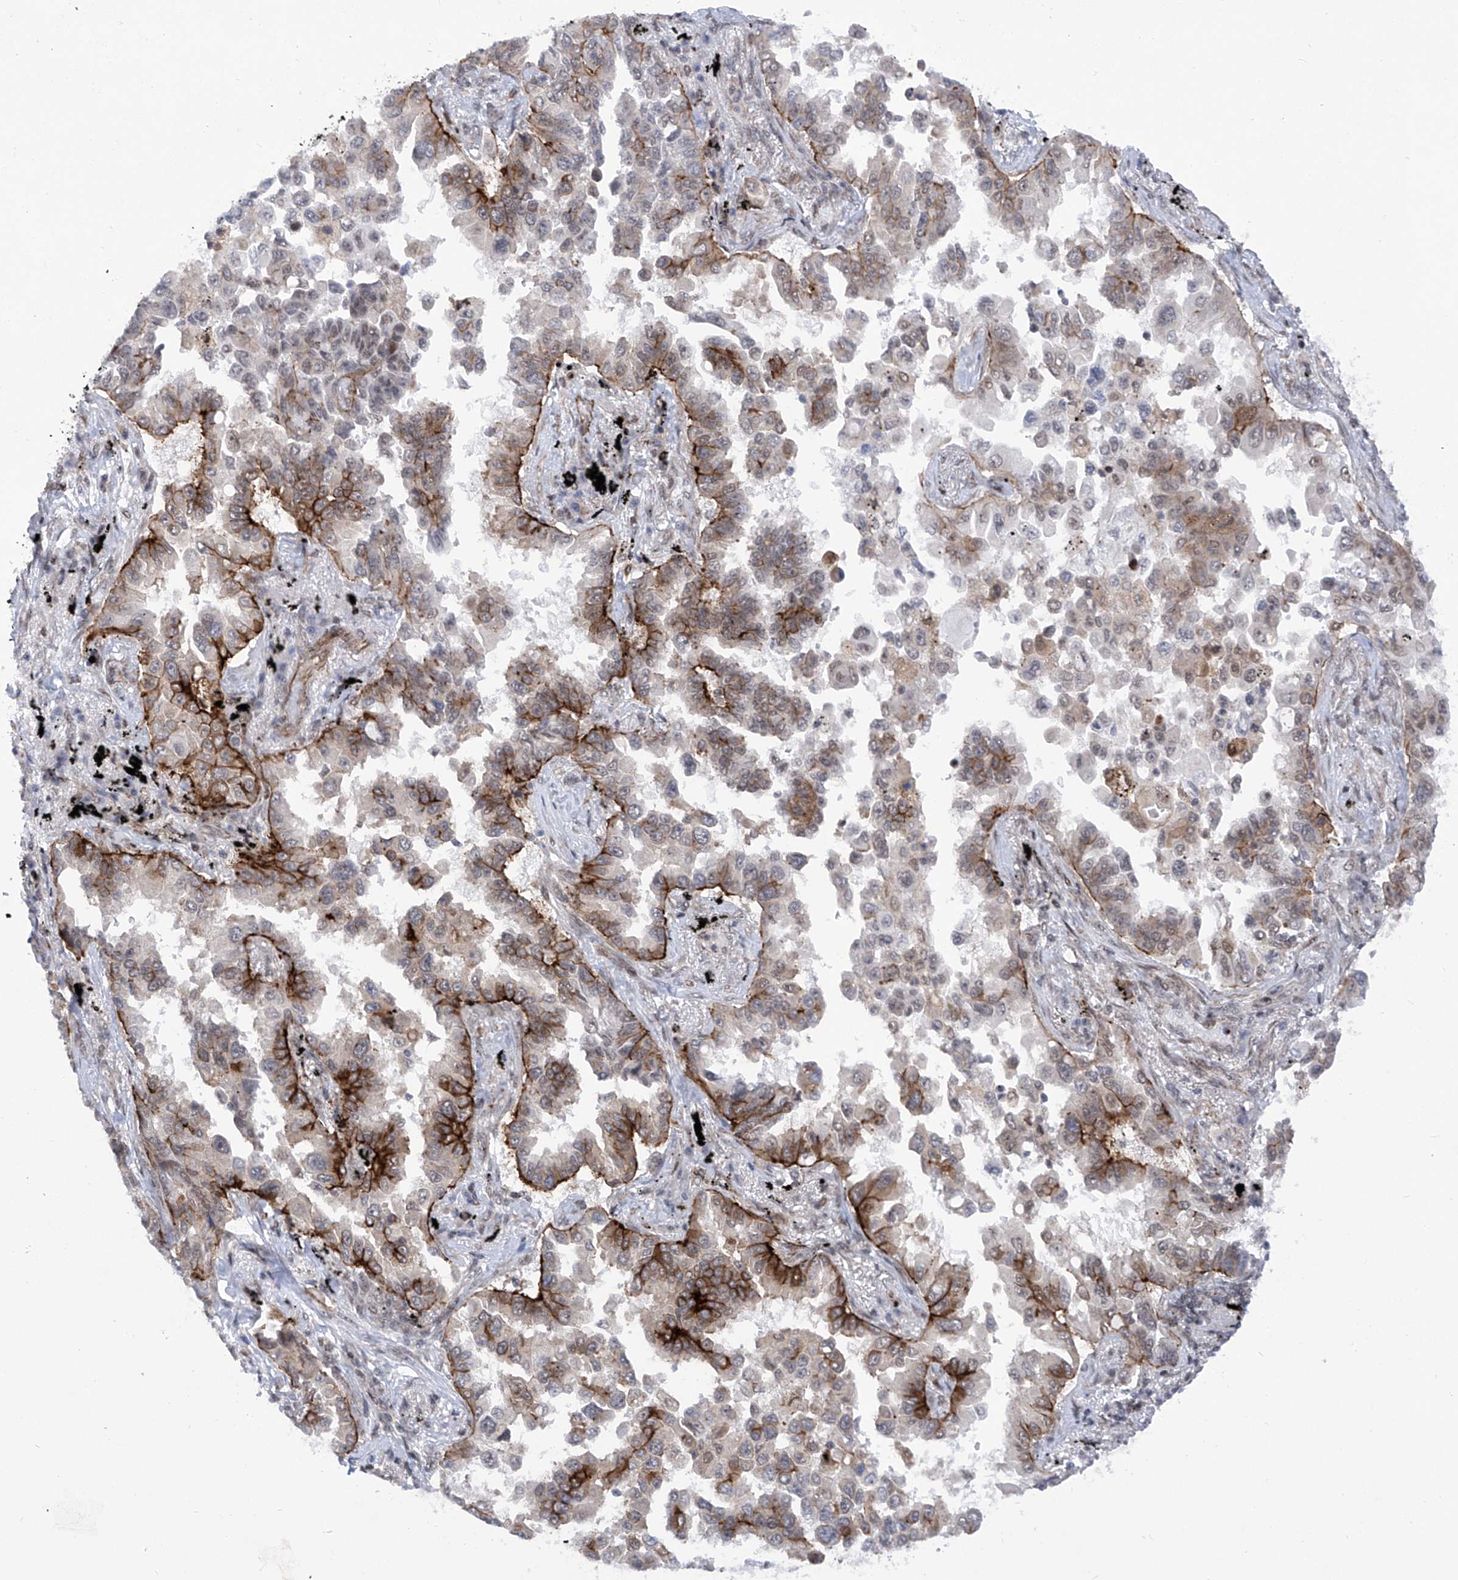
{"staining": {"intensity": "moderate", "quantity": "25%-75%", "location": "cytoplasmic/membranous,nuclear"}, "tissue": "lung cancer", "cell_type": "Tumor cells", "image_type": "cancer", "snomed": [{"axis": "morphology", "description": "Adenocarcinoma, NOS"}, {"axis": "topography", "description": "Lung"}], "caption": "IHC (DAB) staining of human lung cancer (adenocarcinoma) shows moderate cytoplasmic/membranous and nuclear protein positivity in approximately 25%-75% of tumor cells.", "gene": "CEP290", "patient": {"sex": "female", "age": 67}}